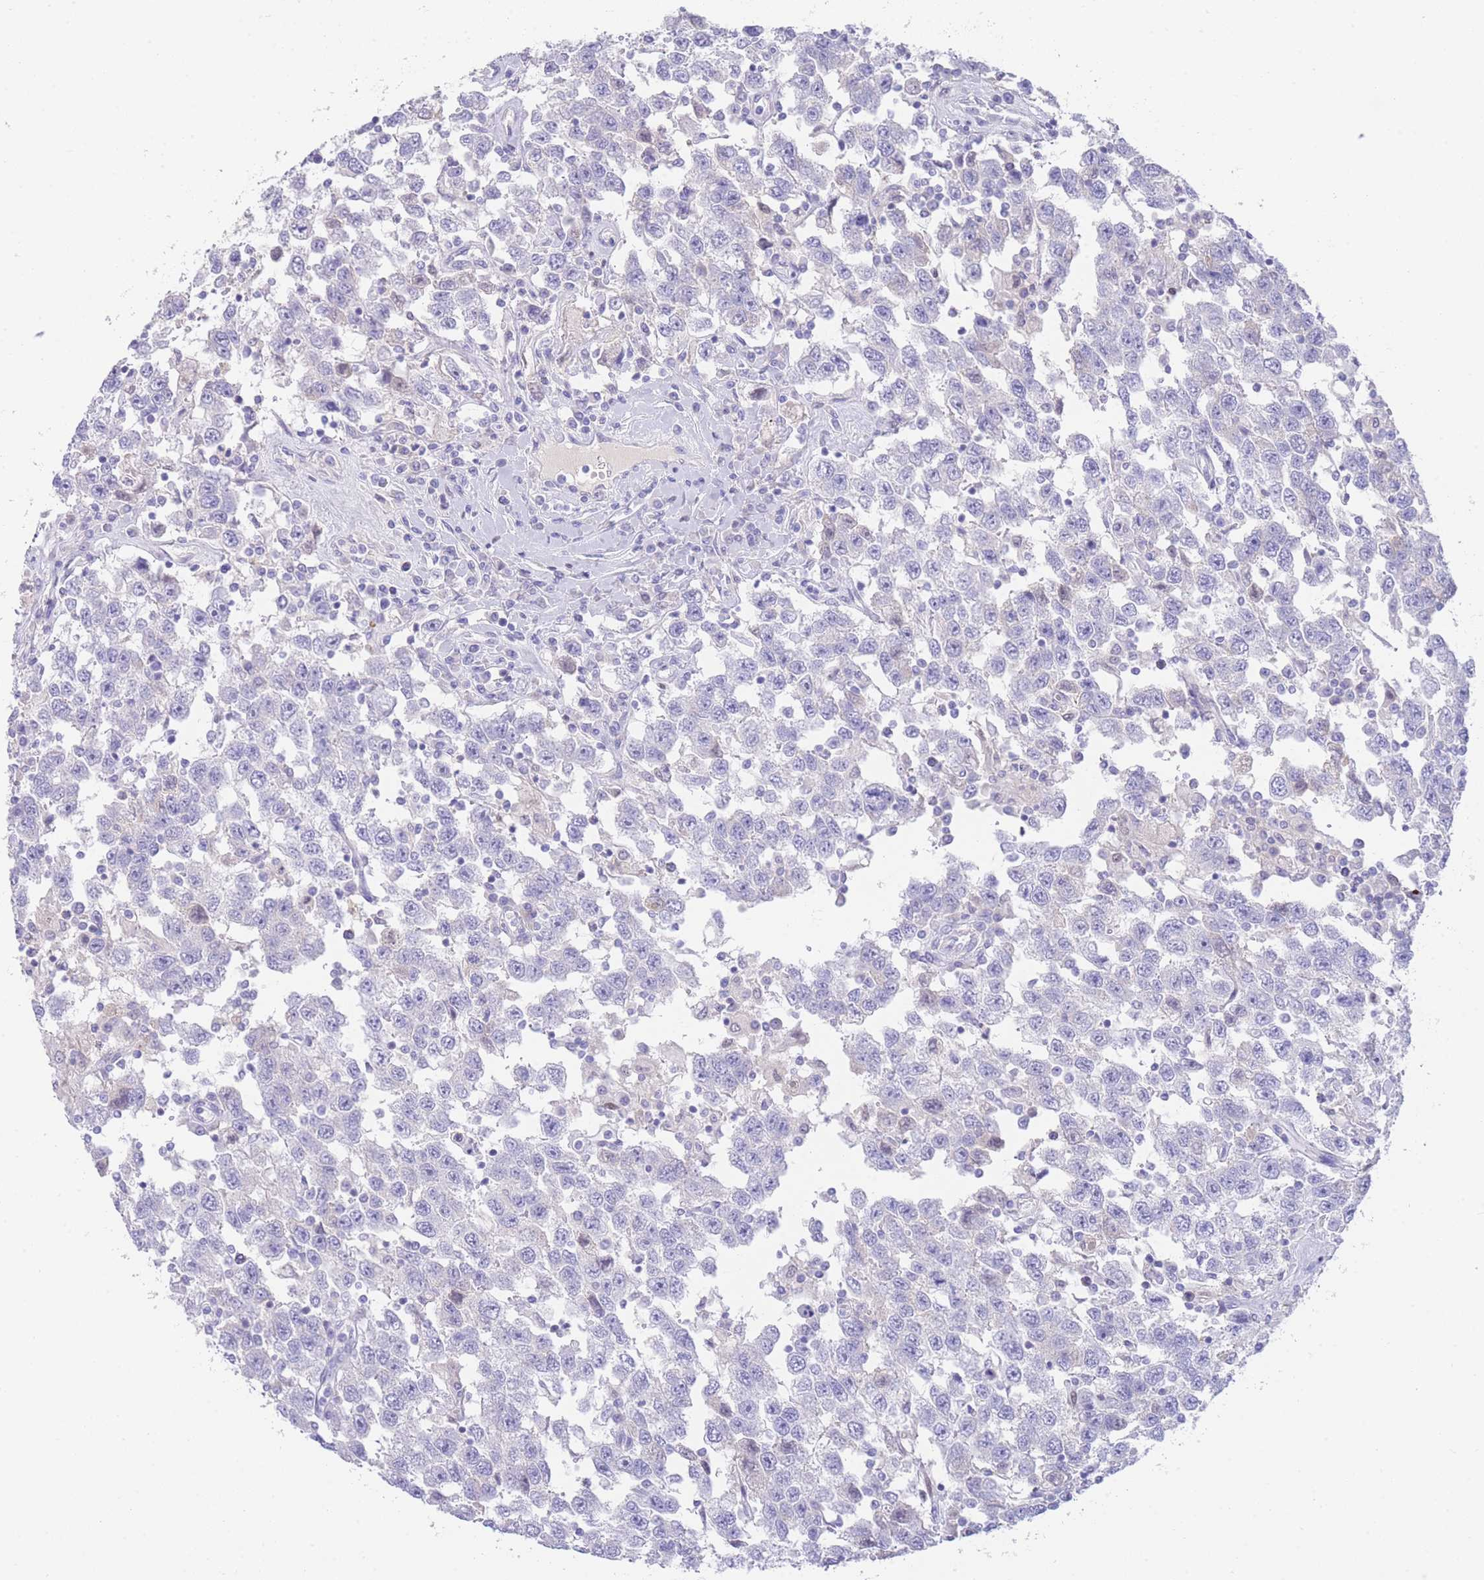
{"staining": {"intensity": "negative", "quantity": "none", "location": "none"}, "tissue": "testis cancer", "cell_type": "Tumor cells", "image_type": "cancer", "snomed": [{"axis": "morphology", "description": "Seminoma, NOS"}, {"axis": "topography", "description": "Testis"}], "caption": "Tumor cells show no significant protein positivity in testis cancer (seminoma).", "gene": "LRRC37A", "patient": {"sex": "male", "age": 41}}